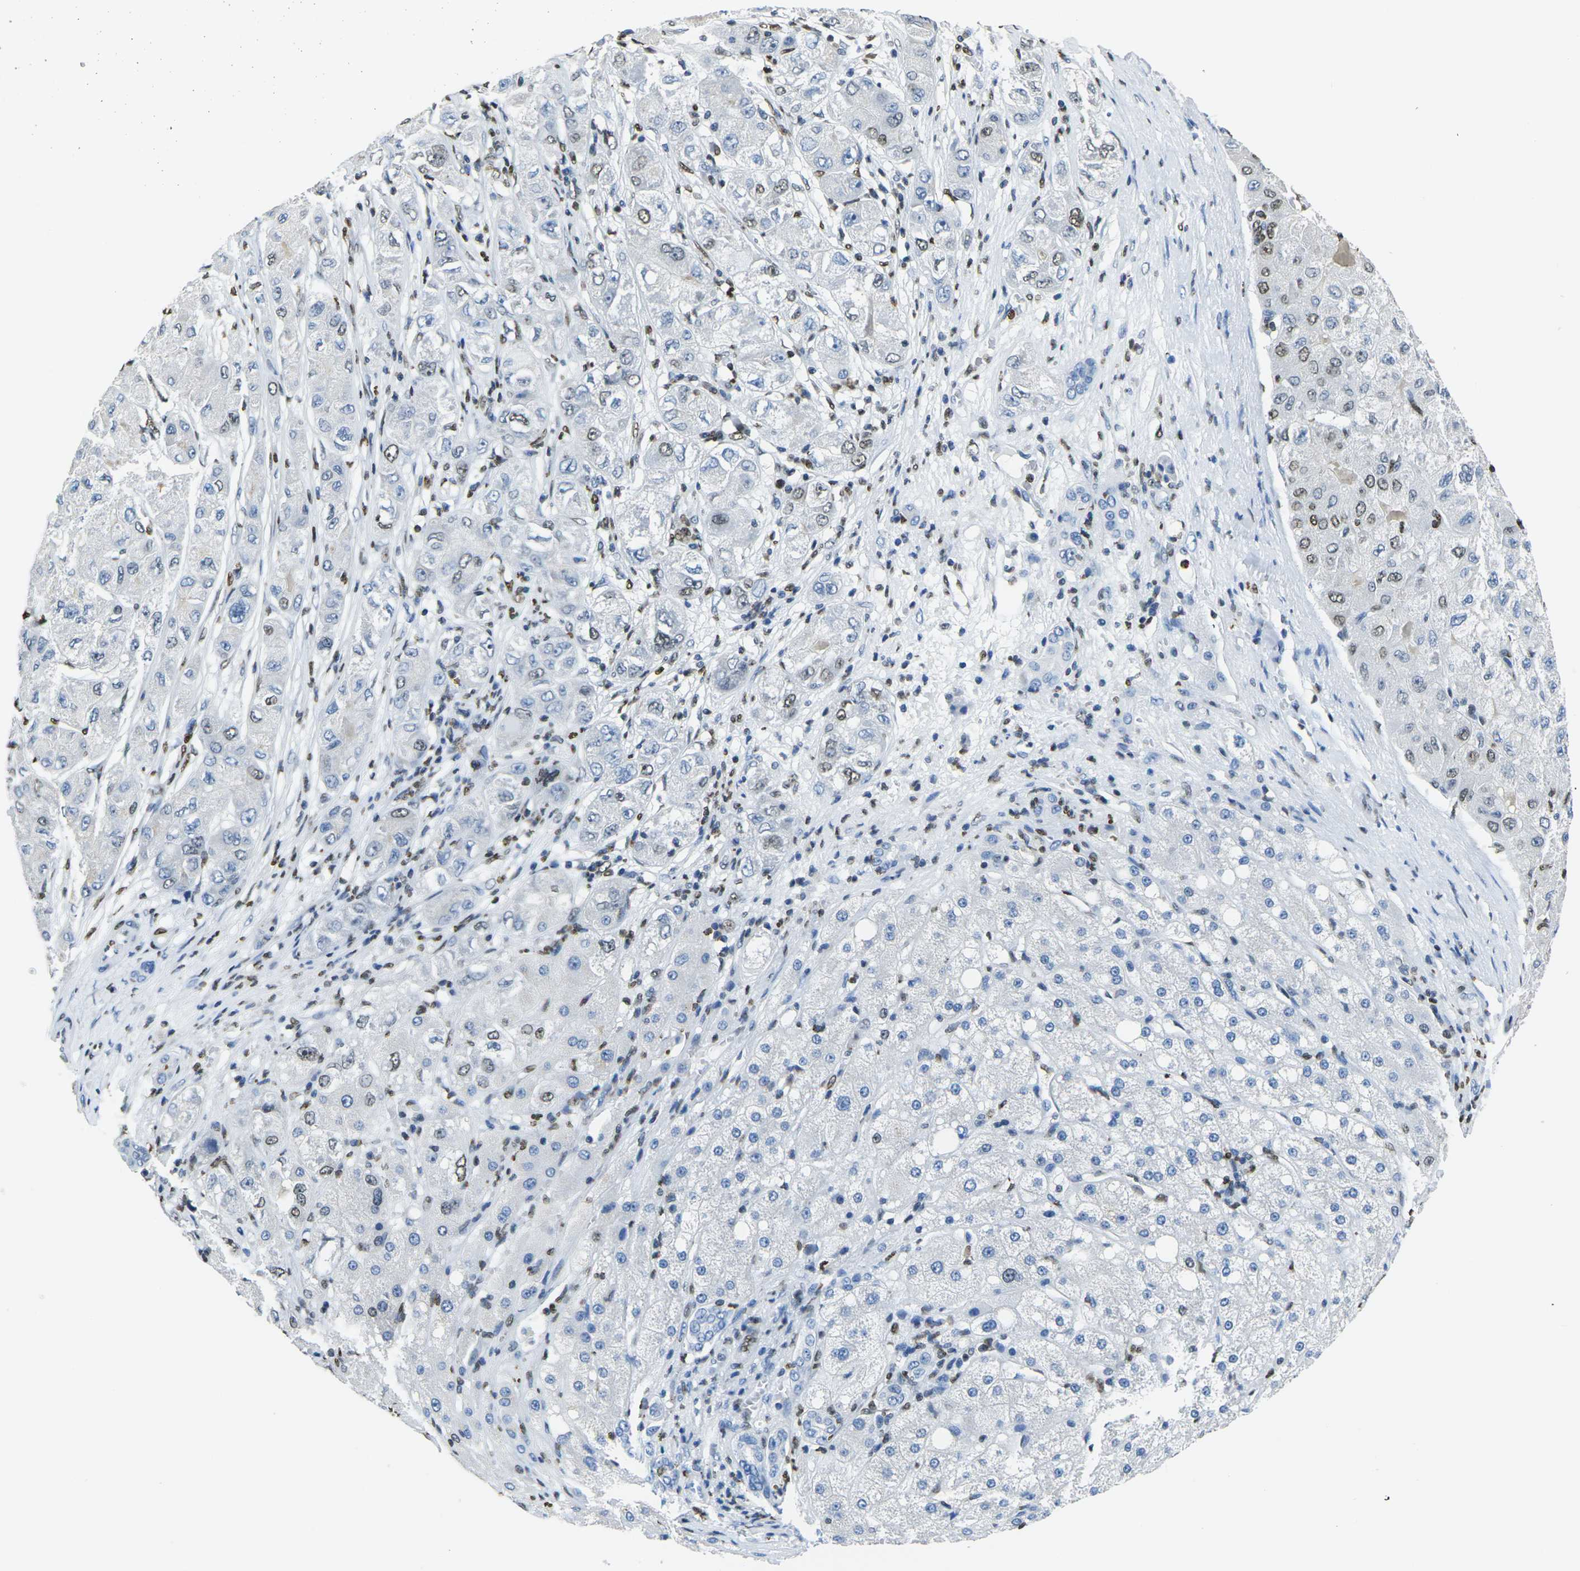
{"staining": {"intensity": "moderate", "quantity": "<25%", "location": "nuclear"}, "tissue": "liver cancer", "cell_type": "Tumor cells", "image_type": "cancer", "snomed": [{"axis": "morphology", "description": "Carcinoma, Hepatocellular, NOS"}, {"axis": "topography", "description": "Liver"}], "caption": "An IHC photomicrograph of neoplastic tissue is shown. Protein staining in brown highlights moderate nuclear positivity in liver hepatocellular carcinoma within tumor cells.", "gene": "DRAXIN", "patient": {"sex": "male", "age": 80}}